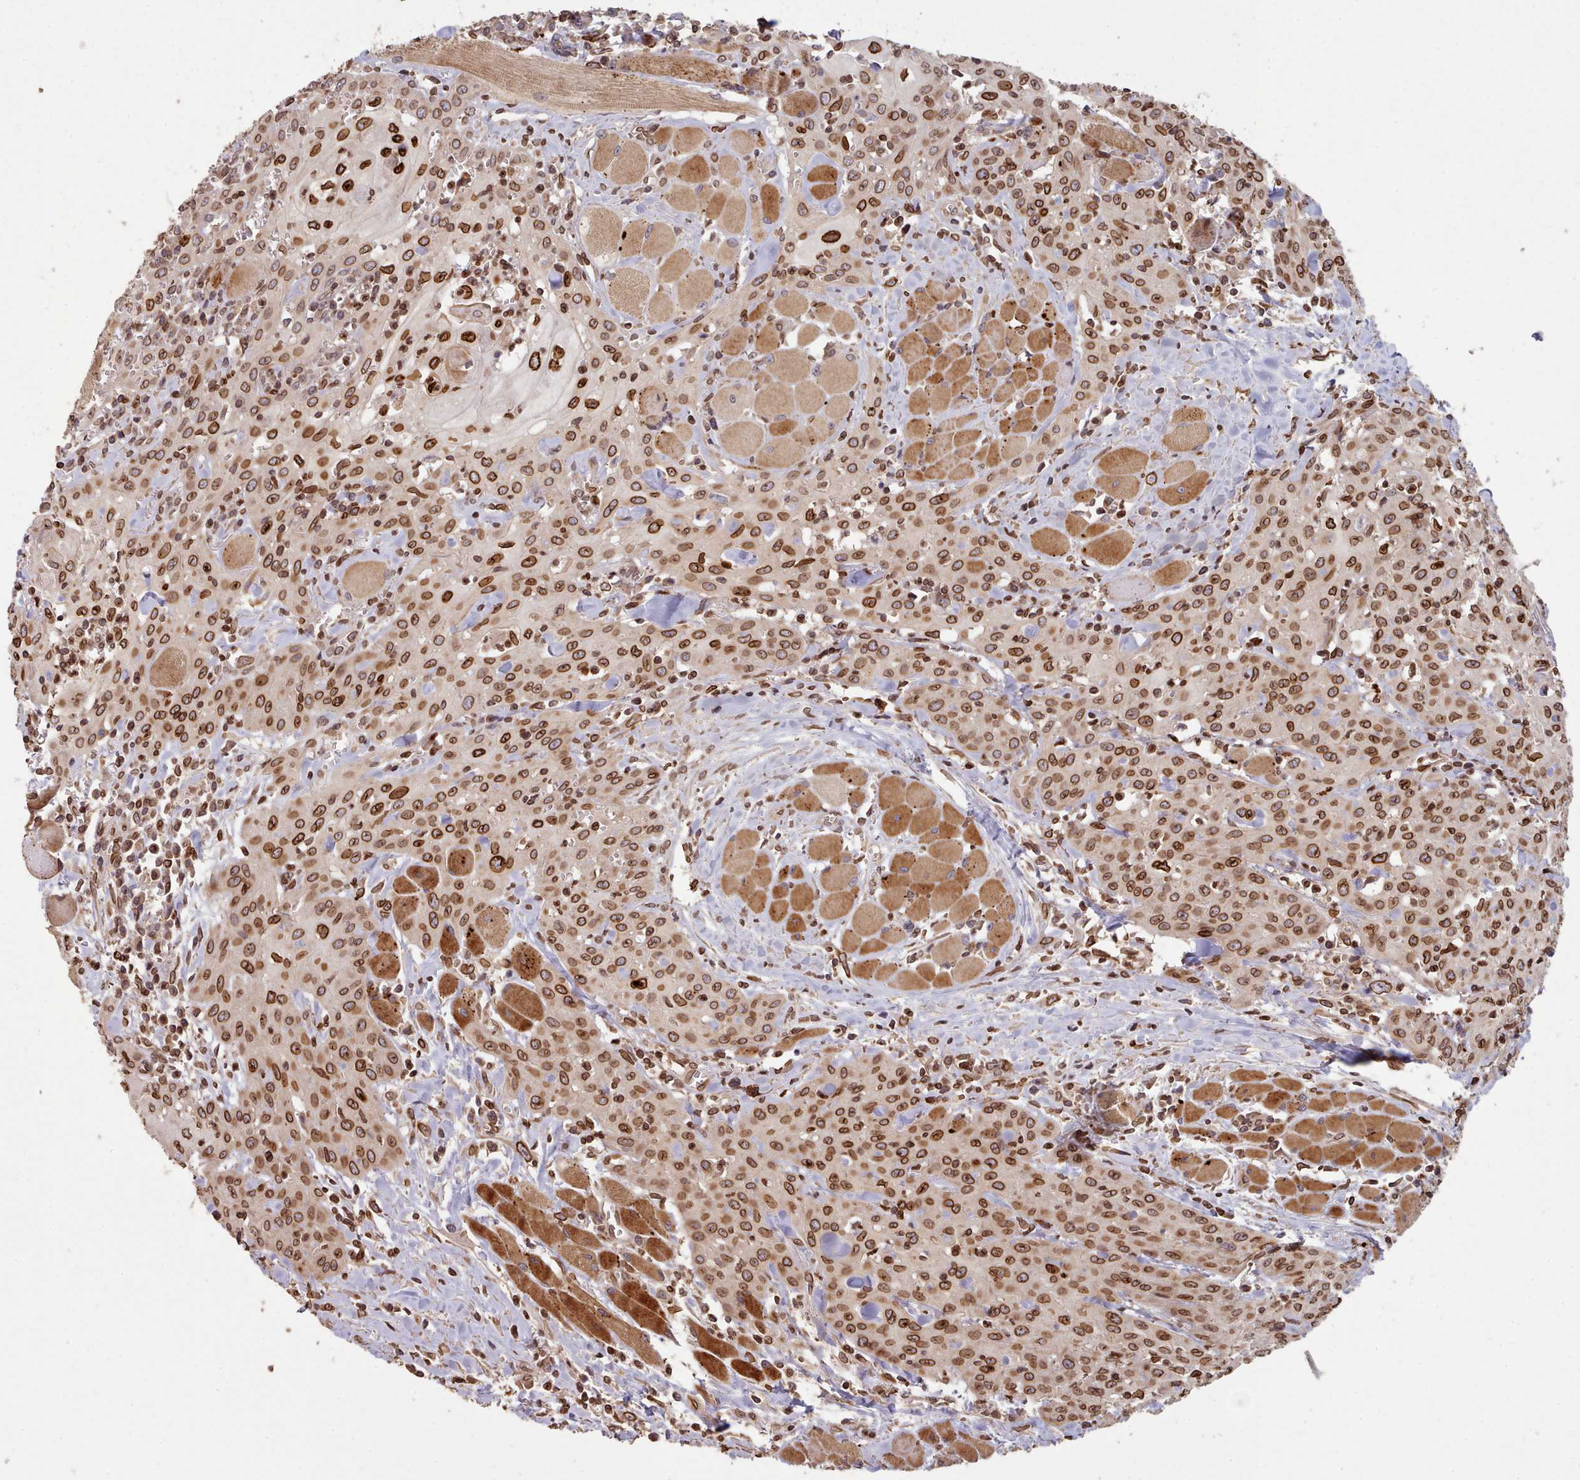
{"staining": {"intensity": "strong", "quantity": ">75%", "location": "cytoplasmic/membranous,nuclear"}, "tissue": "head and neck cancer", "cell_type": "Tumor cells", "image_type": "cancer", "snomed": [{"axis": "morphology", "description": "Squamous cell carcinoma, NOS"}, {"axis": "topography", "description": "Oral tissue"}, {"axis": "topography", "description": "Head-Neck"}], "caption": "Strong cytoplasmic/membranous and nuclear positivity for a protein is identified in about >75% of tumor cells of head and neck cancer (squamous cell carcinoma) using immunohistochemistry.", "gene": "TOR1AIP1", "patient": {"sex": "female", "age": 70}}